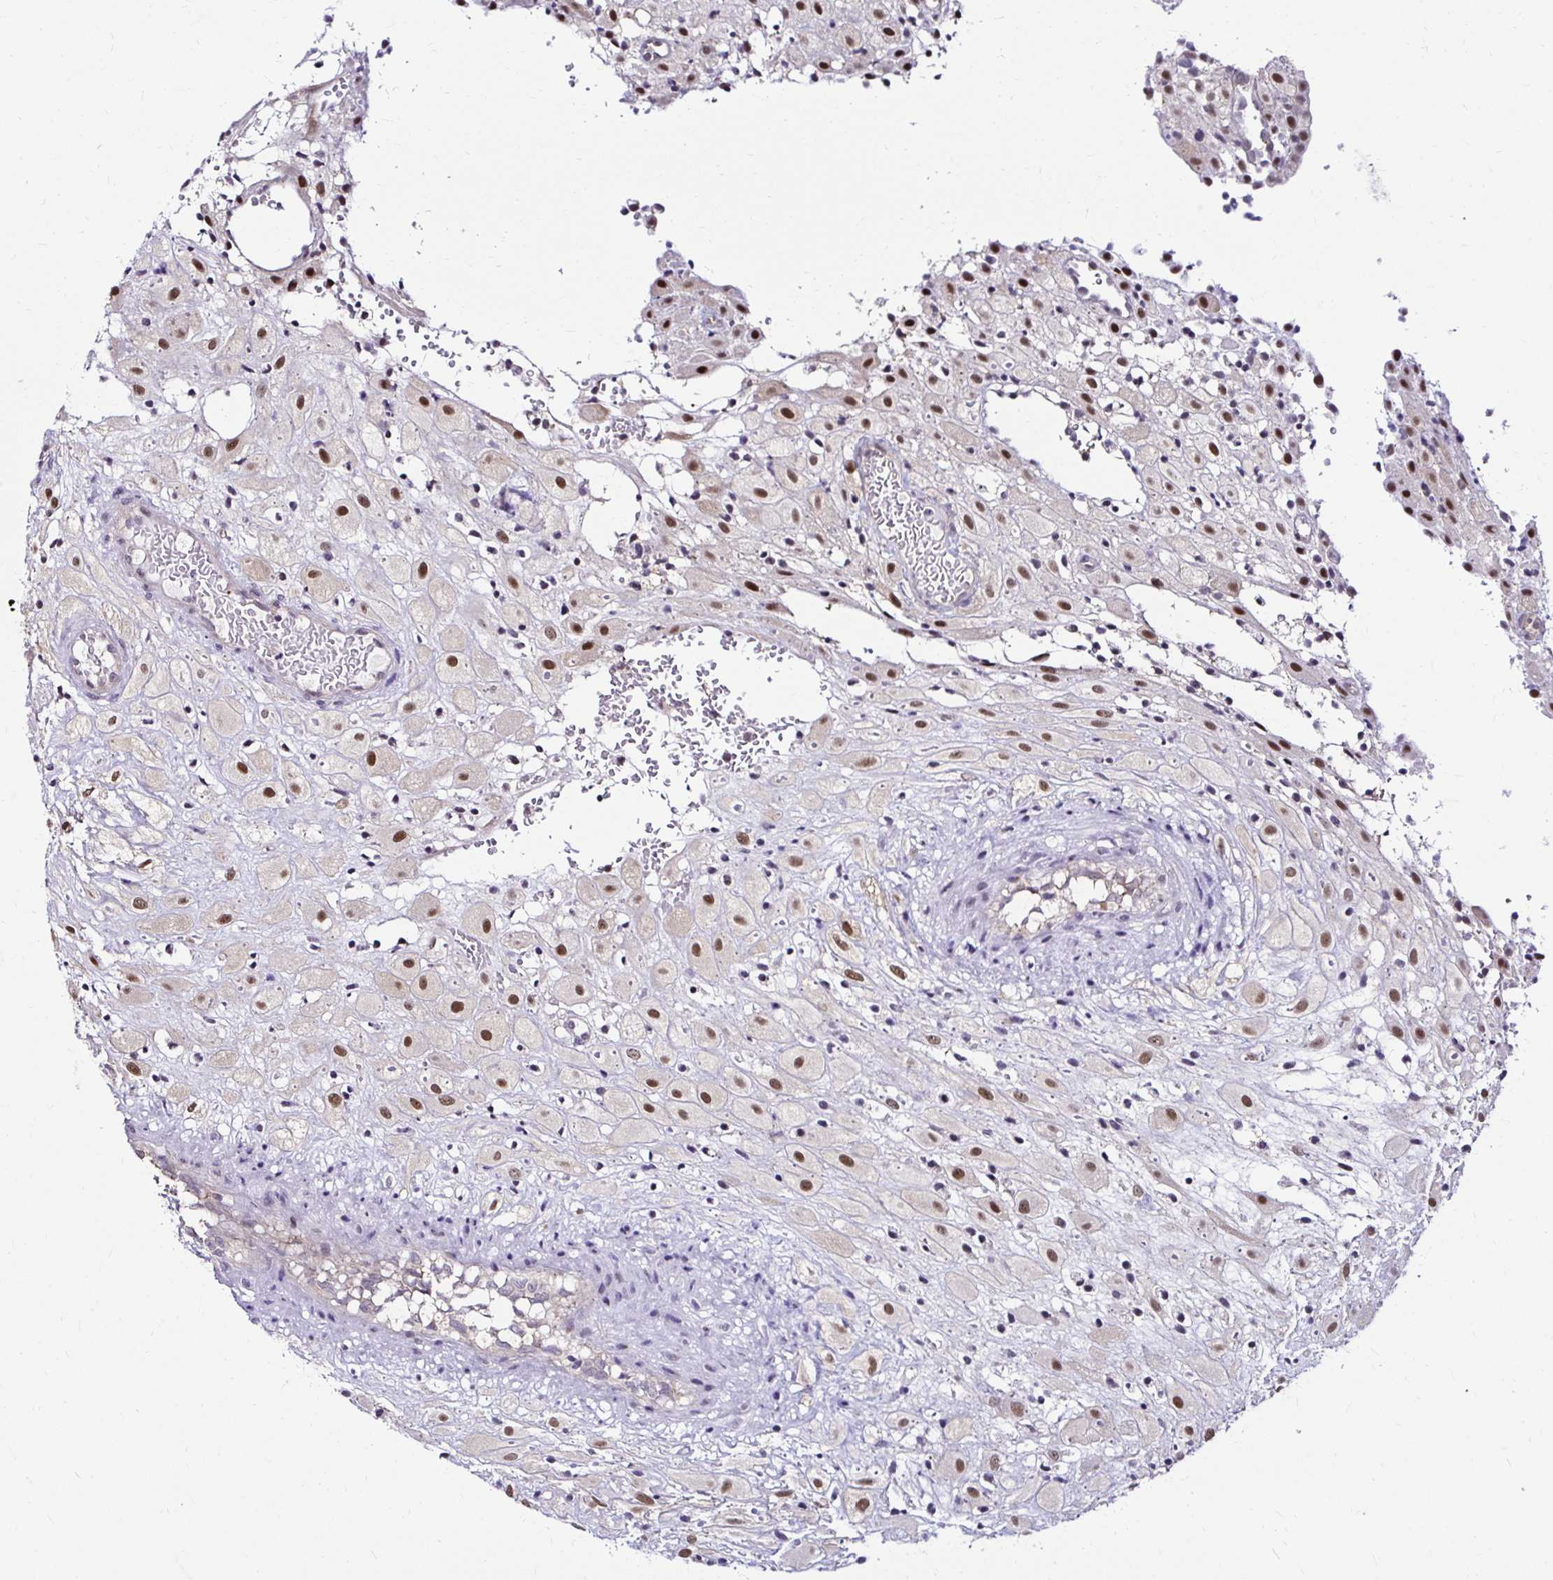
{"staining": {"intensity": "moderate", "quantity": ">75%", "location": "nuclear"}, "tissue": "placenta", "cell_type": "Decidual cells", "image_type": "normal", "snomed": [{"axis": "morphology", "description": "Normal tissue, NOS"}, {"axis": "topography", "description": "Placenta"}], "caption": "Immunohistochemical staining of benign placenta exhibits >75% levels of moderate nuclear protein staining in about >75% of decidual cells. Immunohistochemistry stains the protein in brown and the nuclei are stained blue.", "gene": "PSMD3", "patient": {"sex": "female", "age": 24}}